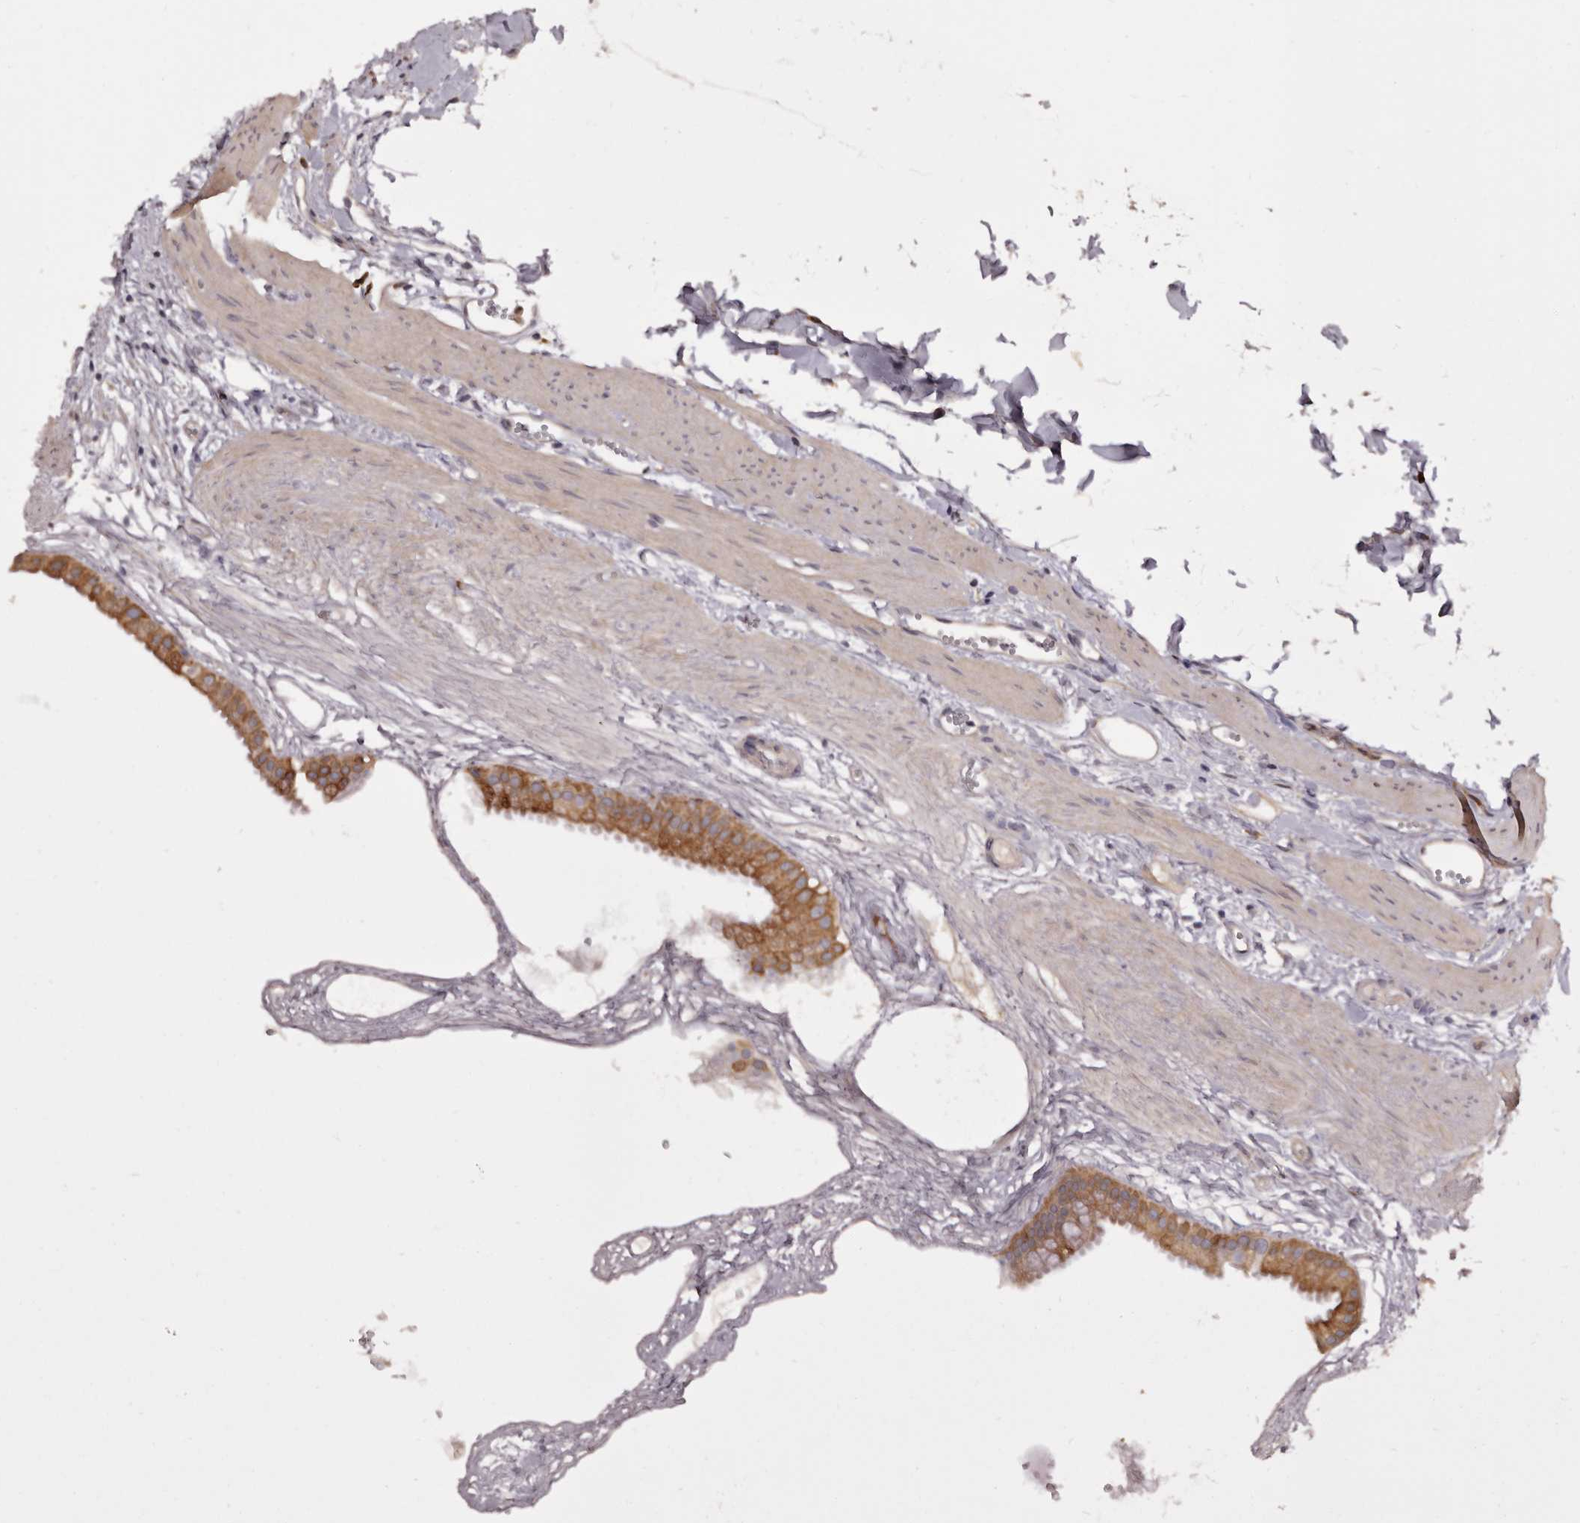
{"staining": {"intensity": "strong", "quantity": ">75%", "location": "cytoplasmic/membranous"}, "tissue": "gallbladder", "cell_type": "Glandular cells", "image_type": "normal", "snomed": [{"axis": "morphology", "description": "Normal tissue, NOS"}, {"axis": "topography", "description": "Gallbladder"}], "caption": "Unremarkable gallbladder exhibits strong cytoplasmic/membranous positivity in about >75% of glandular cells.", "gene": "TNNI1", "patient": {"sex": "female", "age": 64}}